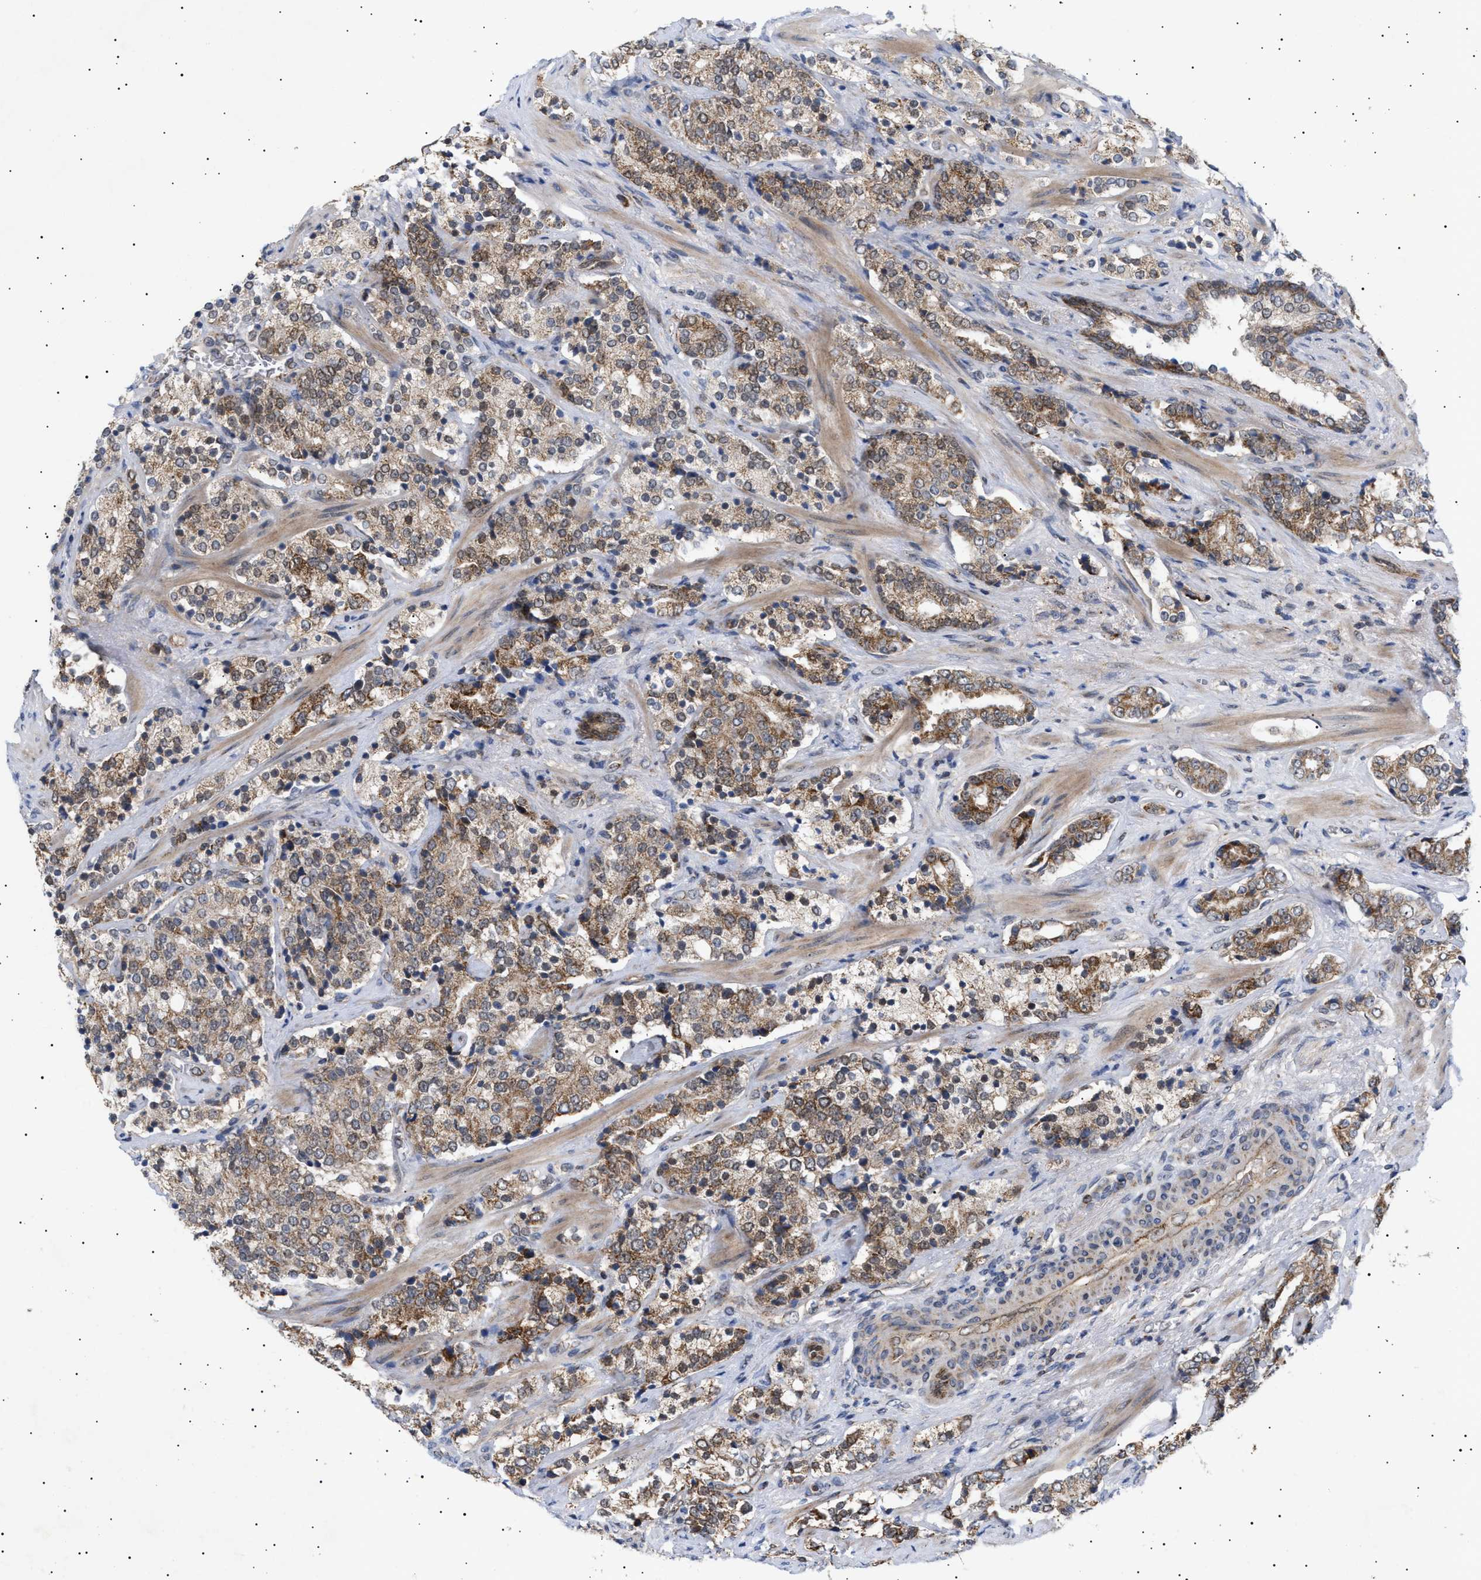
{"staining": {"intensity": "moderate", "quantity": "25%-75%", "location": "cytoplasmic/membranous"}, "tissue": "prostate cancer", "cell_type": "Tumor cells", "image_type": "cancer", "snomed": [{"axis": "morphology", "description": "Adenocarcinoma, High grade"}, {"axis": "topography", "description": "Prostate"}], "caption": "A histopathology image showing moderate cytoplasmic/membranous positivity in about 25%-75% of tumor cells in prostate cancer (high-grade adenocarcinoma), as visualized by brown immunohistochemical staining.", "gene": "SIRT5", "patient": {"sex": "male", "age": 71}}